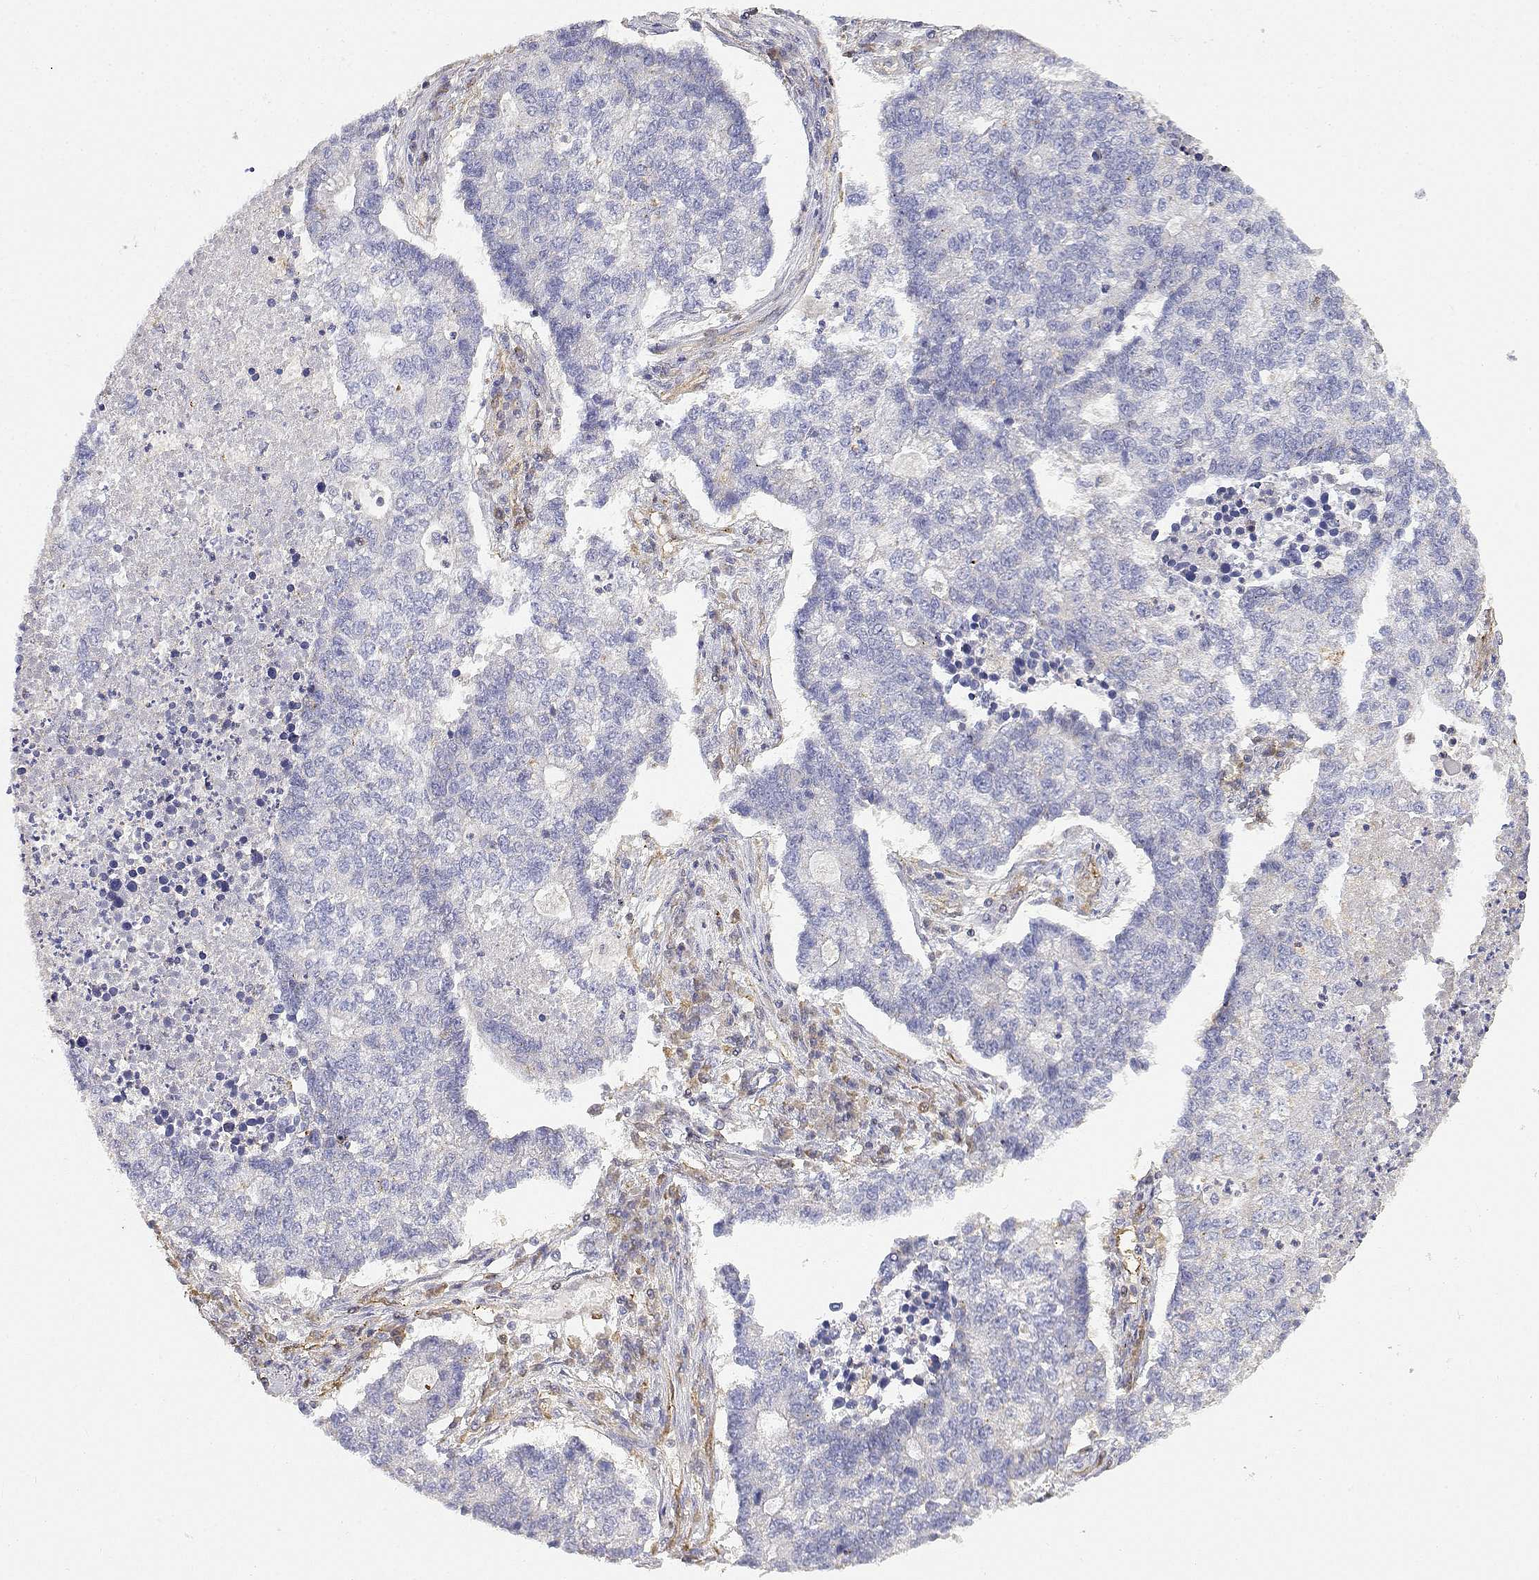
{"staining": {"intensity": "negative", "quantity": "none", "location": "none"}, "tissue": "lung cancer", "cell_type": "Tumor cells", "image_type": "cancer", "snomed": [{"axis": "morphology", "description": "Adenocarcinoma, NOS"}, {"axis": "topography", "description": "Lung"}], "caption": "IHC micrograph of lung adenocarcinoma stained for a protein (brown), which demonstrates no positivity in tumor cells.", "gene": "ADA", "patient": {"sex": "male", "age": 57}}